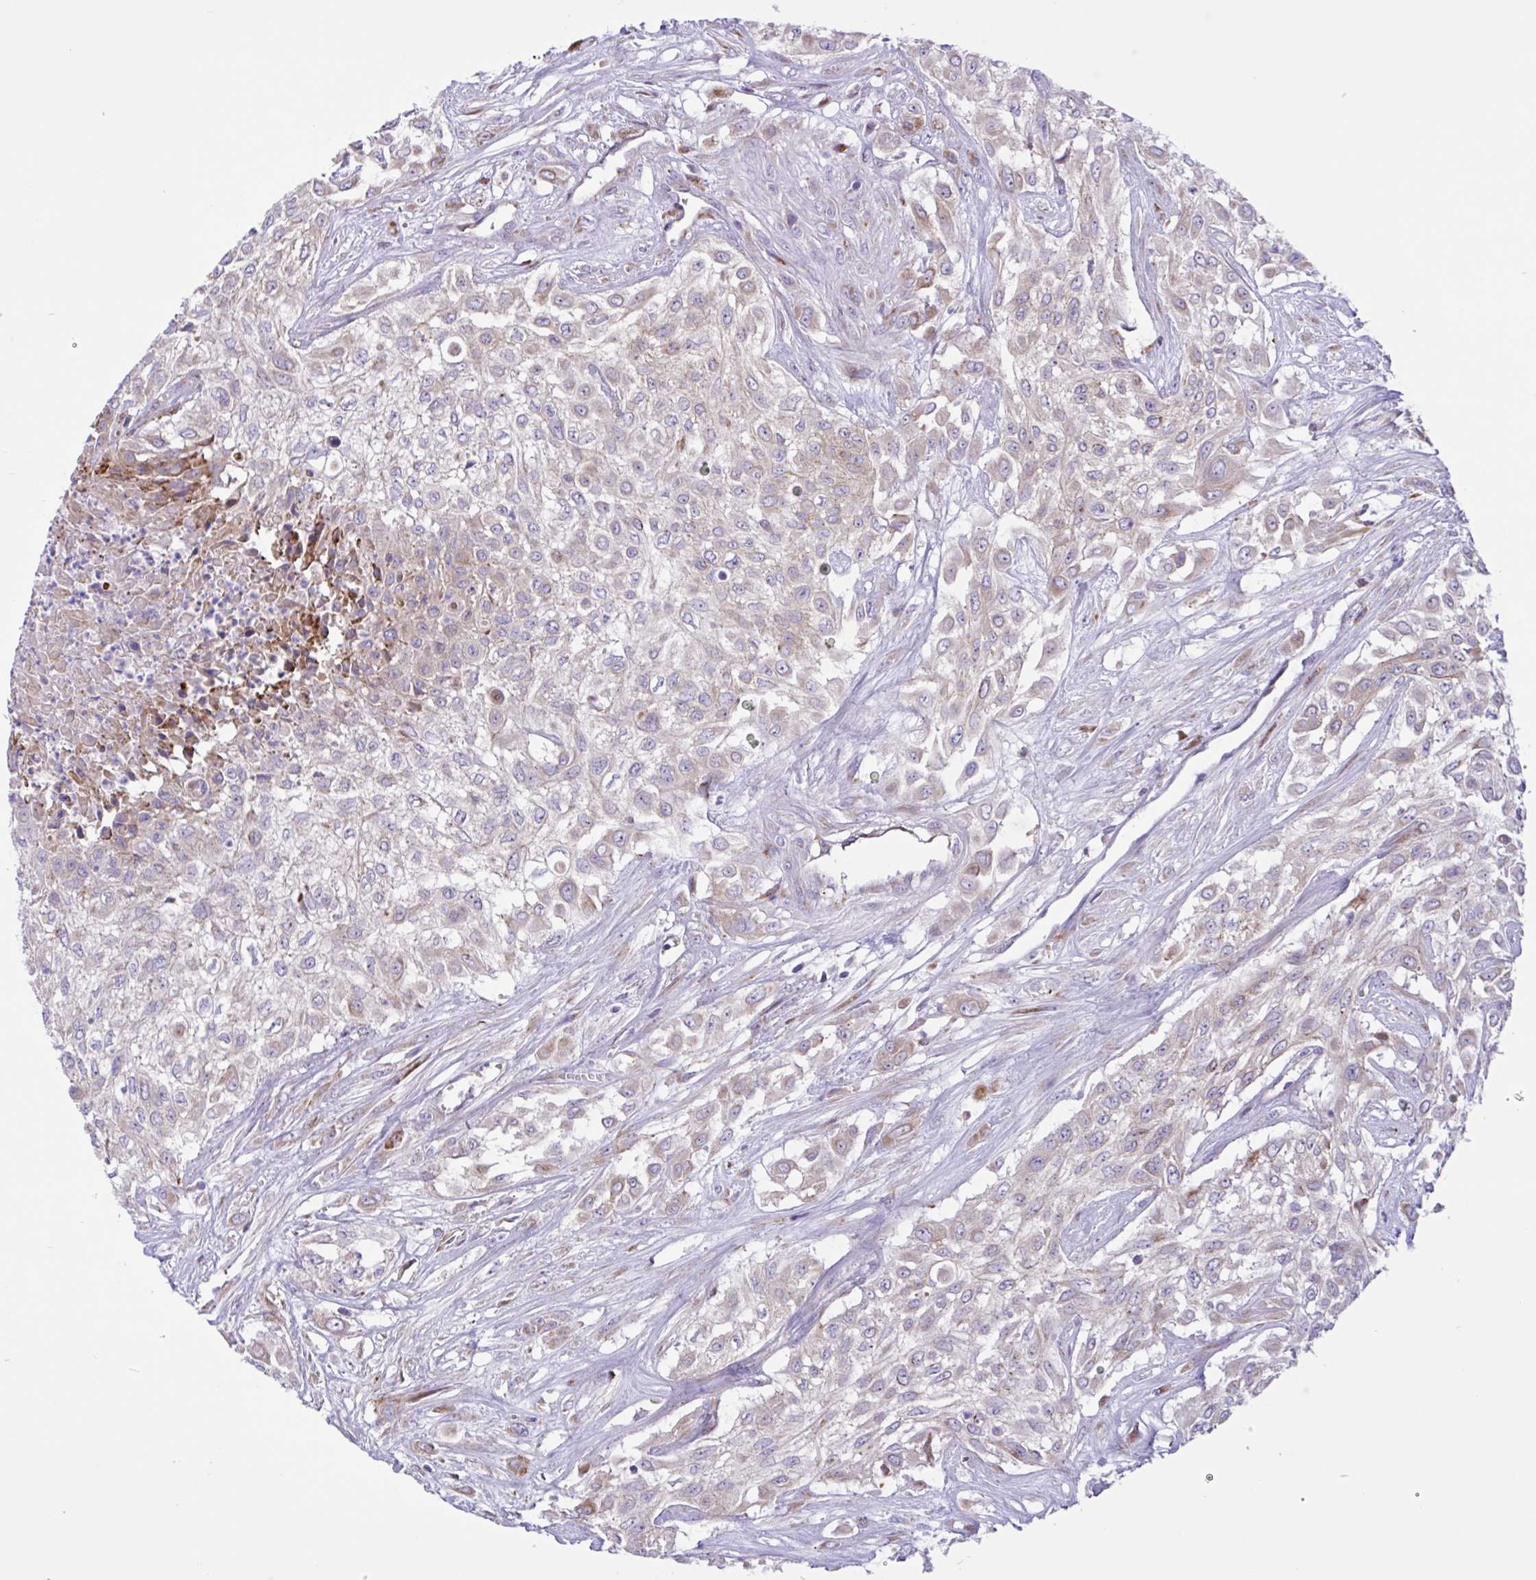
{"staining": {"intensity": "negative", "quantity": "none", "location": "none"}, "tissue": "urothelial cancer", "cell_type": "Tumor cells", "image_type": "cancer", "snomed": [{"axis": "morphology", "description": "Urothelial carcinoma, High grade"}, {"axis": "topography", "description": "Urinary bladder"}], "caption": "Urothelial carcinoma (high-grade) was stained to show a protein in brown. There is no significant staining in tumor cells.", "gene": "DSC3", "patient": {"sex": "male", "age": 57}}